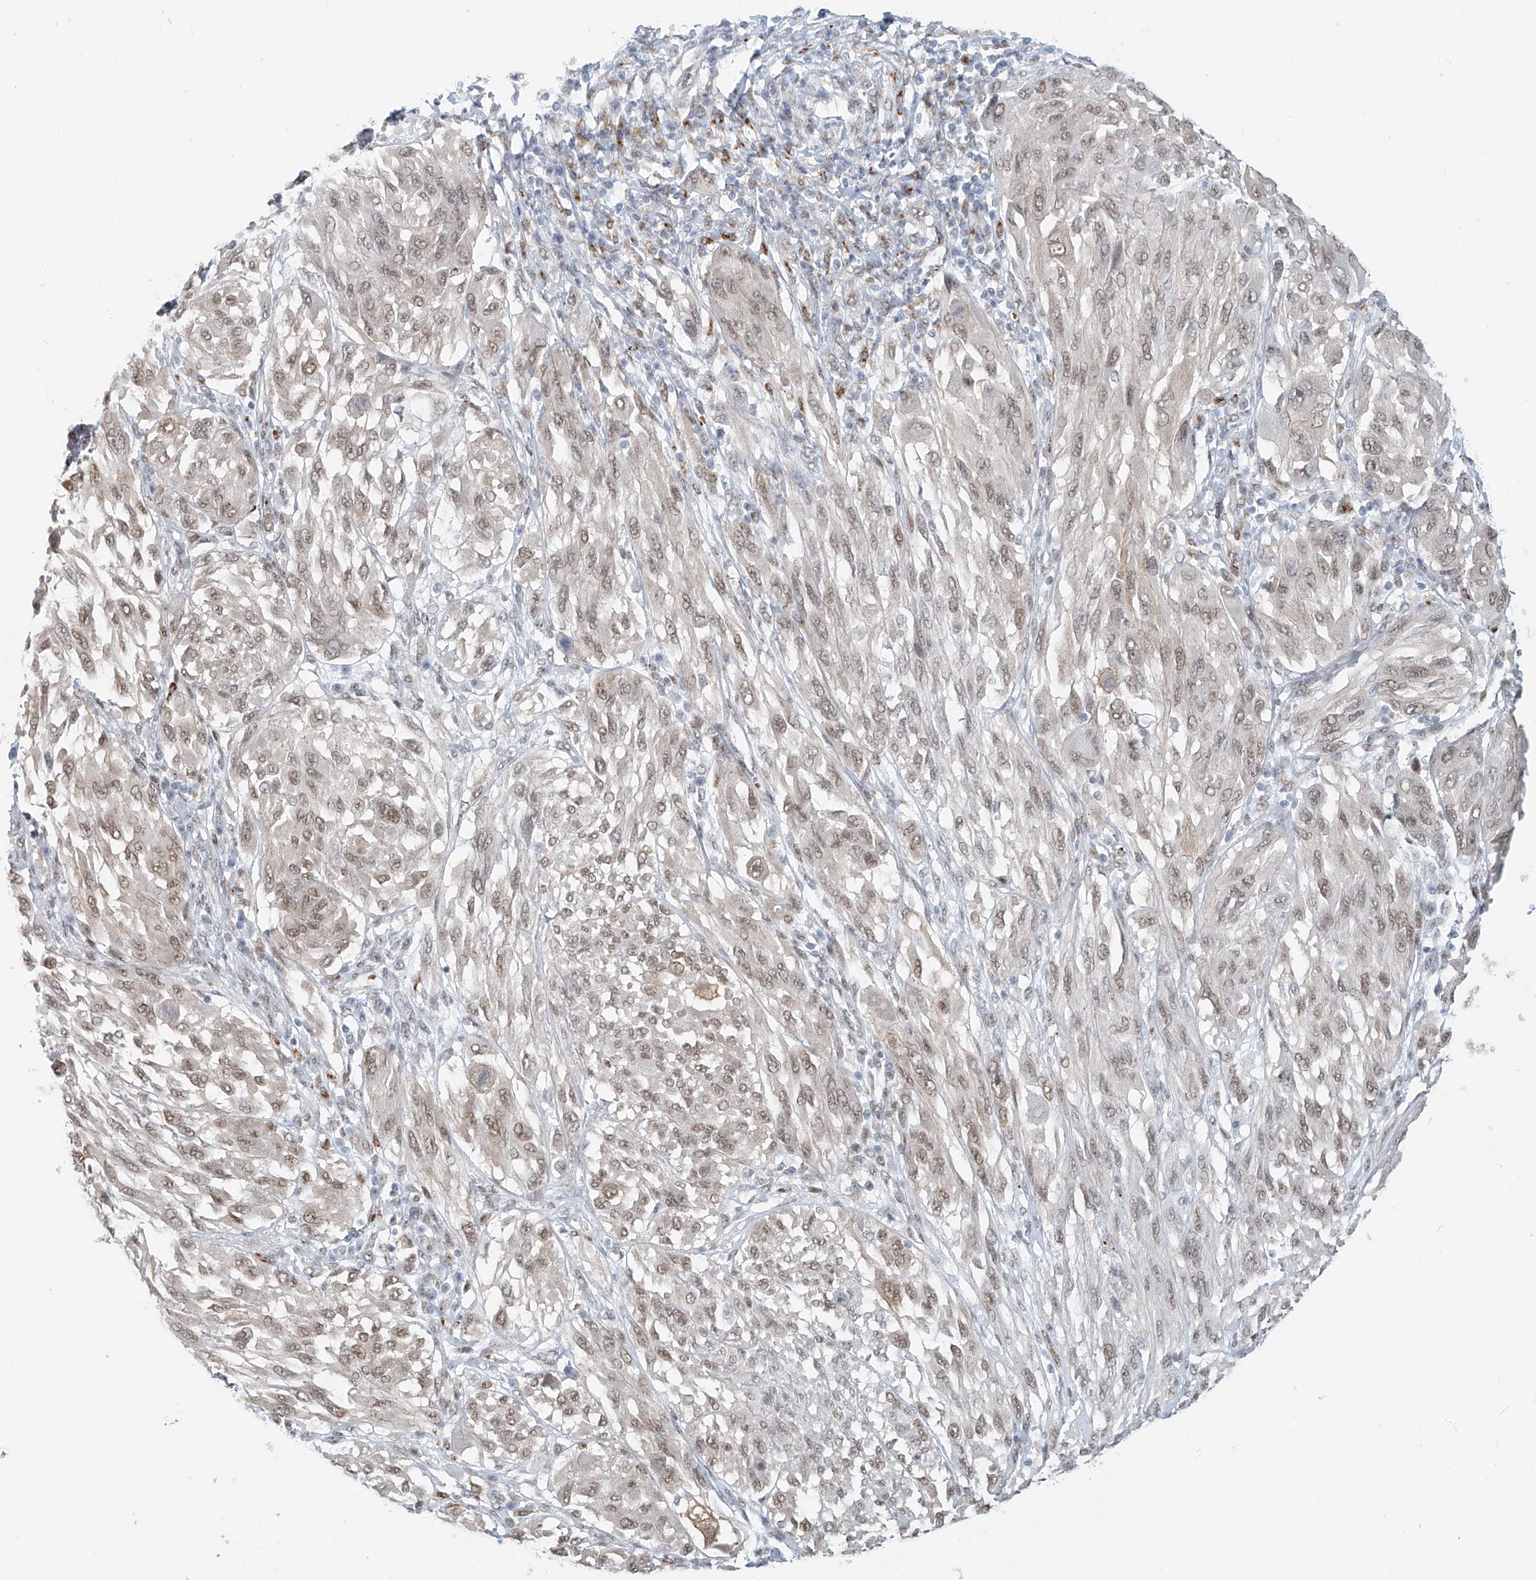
{"staining": {"intensity": "weak", "quantity": ">75%", "location": "nuclear"}, "tissue": "melanoma", "cell_type": "Tumor cells", "image_type": "cancer", "snomed": [{"axis": "morphology", "description": "Malignant melanoma, NOS"}, {"axis": "topography", "description": "Skin"}], "caption": "Immunohistochemical staining of melanoma demonstrates weak nuclear protein positivity in approximately >75% of tumor cells.", "gene": "SASH1", "patient": {"sex": "female", "age": 91}}